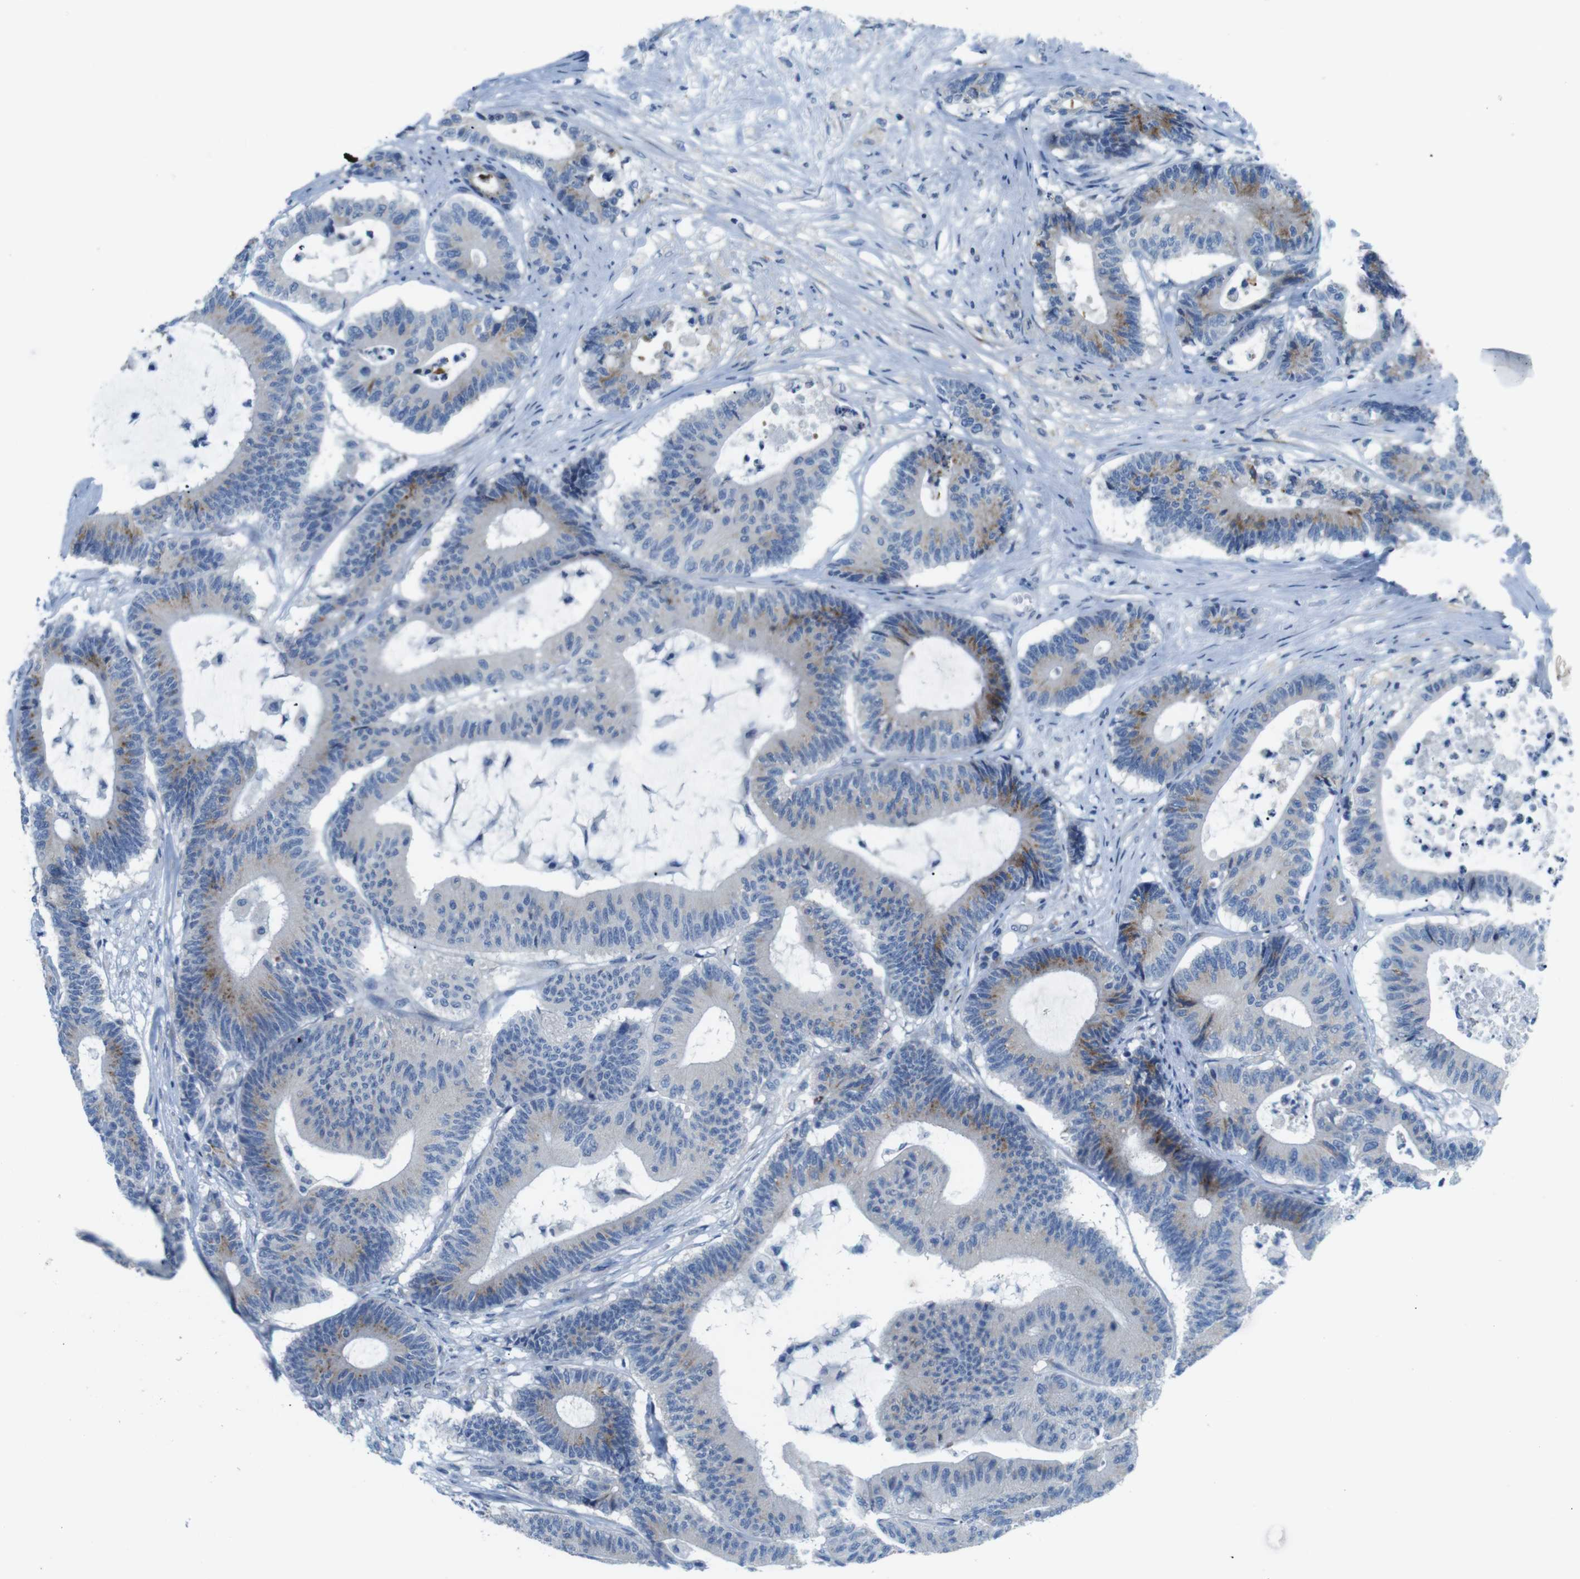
{"staining": {"intensity": "moderate", "quantity": "<25%", "location": "cytoplasmic/membranous"}, "tissue": "colorectal cancer", "cell_type": "Tumor cells", "image_type": "cancer", "snomed": [{"axis": "morphology", "description": "Adenocarcinoma, NOS"}, {"axis": "topography", "description": "Colon"}], "caption": "IHC (DAB) staining of human colorectal adenocarcinoma reveals moderate cytoplasmic/membranous protein positivity in about <25% of tumor cells. The staining was performed using DAB (3,3'-diaminobenzidine), with brown indicating positive protein expression. Nuclei are stained blue with hematoxylin.", "gene": "GOLGA2", "patient": {"sex": "female", "age": 84}}